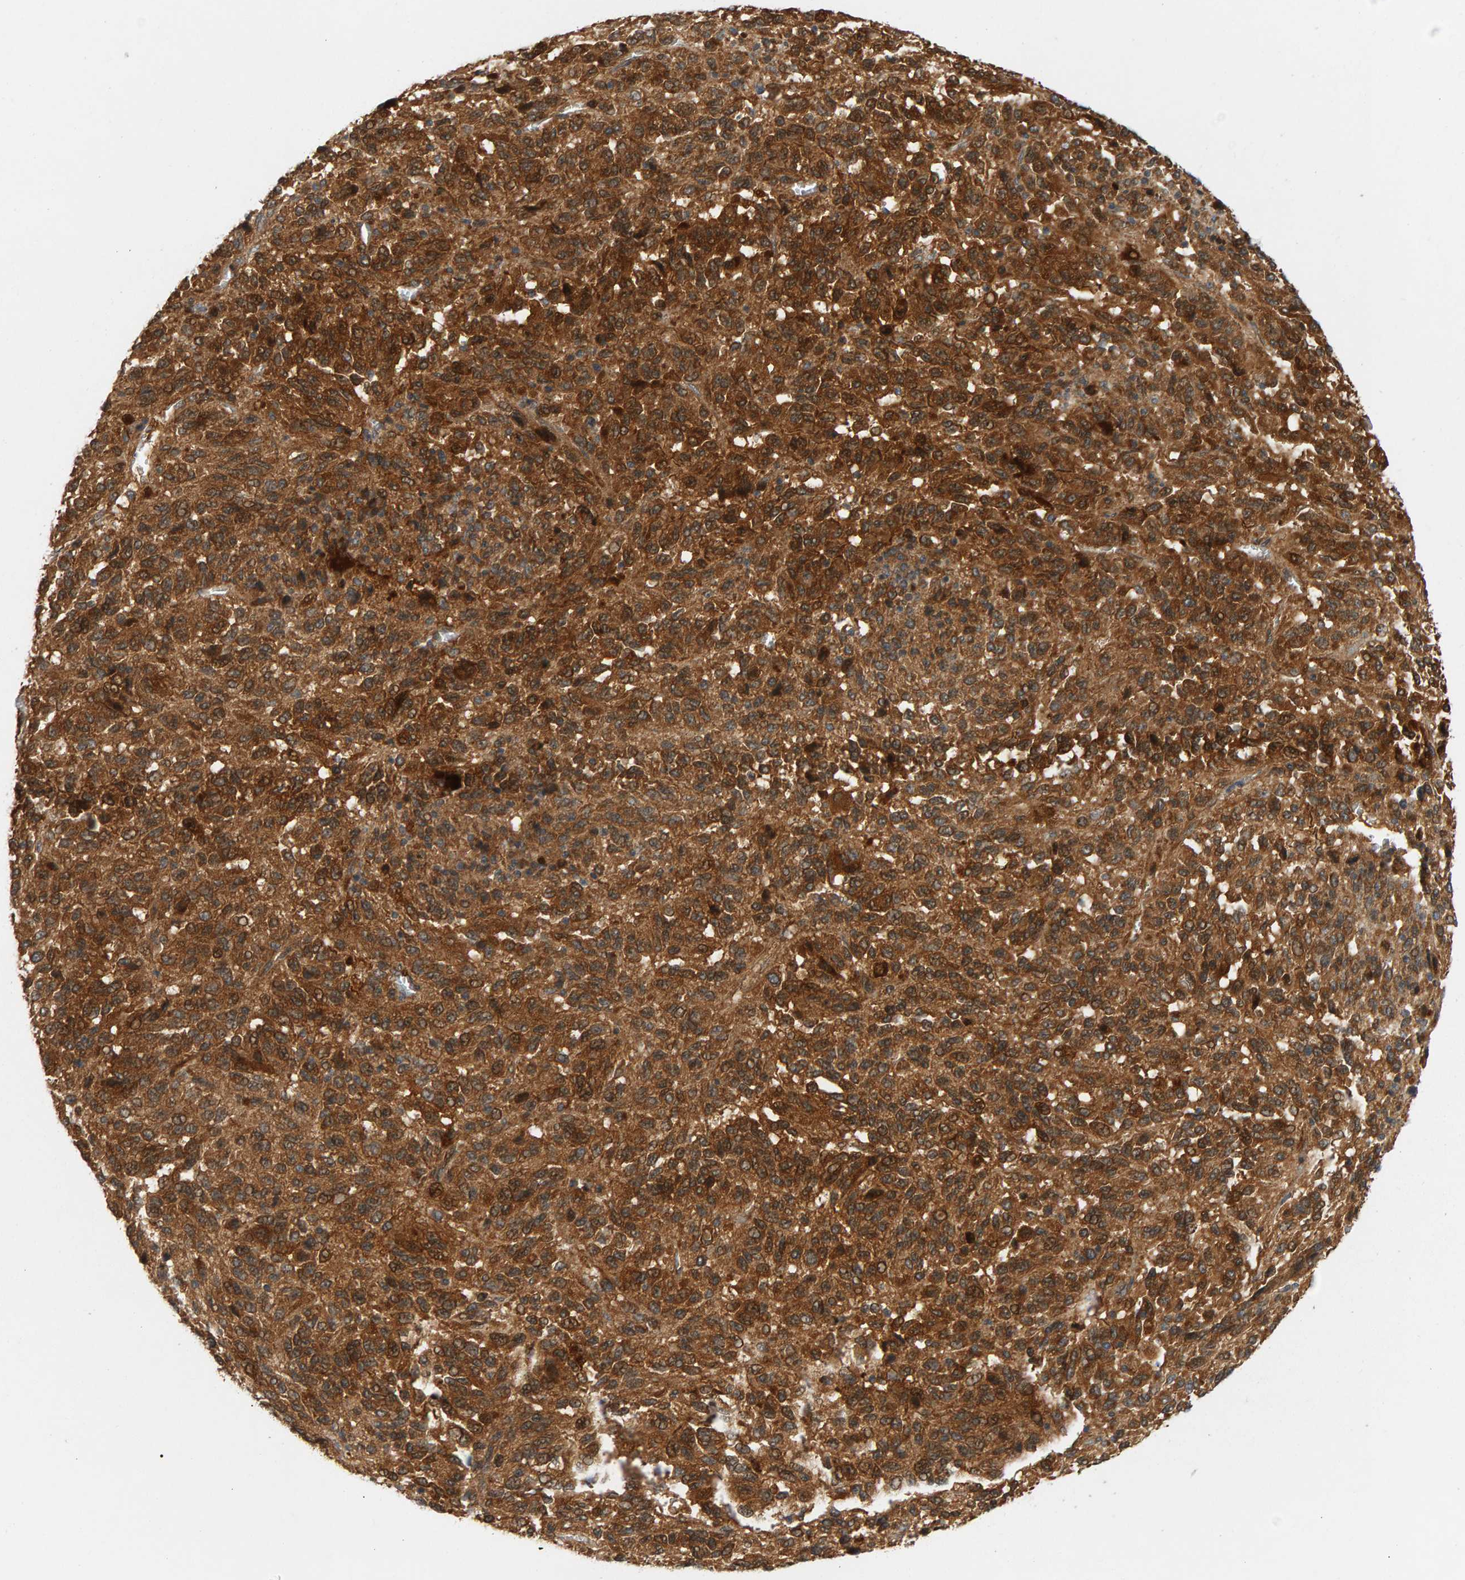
{"staining": {"intensity": "strong", "quantity": ">75%", "location": "cytoplasmic/membranous"}, "tissue": "melanoma", "cell_type": "Tumor cells", "image_type": "cancer", "snomed": [{"axis": "morphology", "description": "Malignant melanoma, Metastatic site"}, {"axis": "topography", "description": "Lung"}], "caption": "Human malignant melanoma (metastatic site) stained for a protein (brown) reveals strong cytoplasmic/membranous positive positivity in about >75% of tumor cells.", "gene": "BAHCC1", "patient": {"sex": "male", "age": 64}}